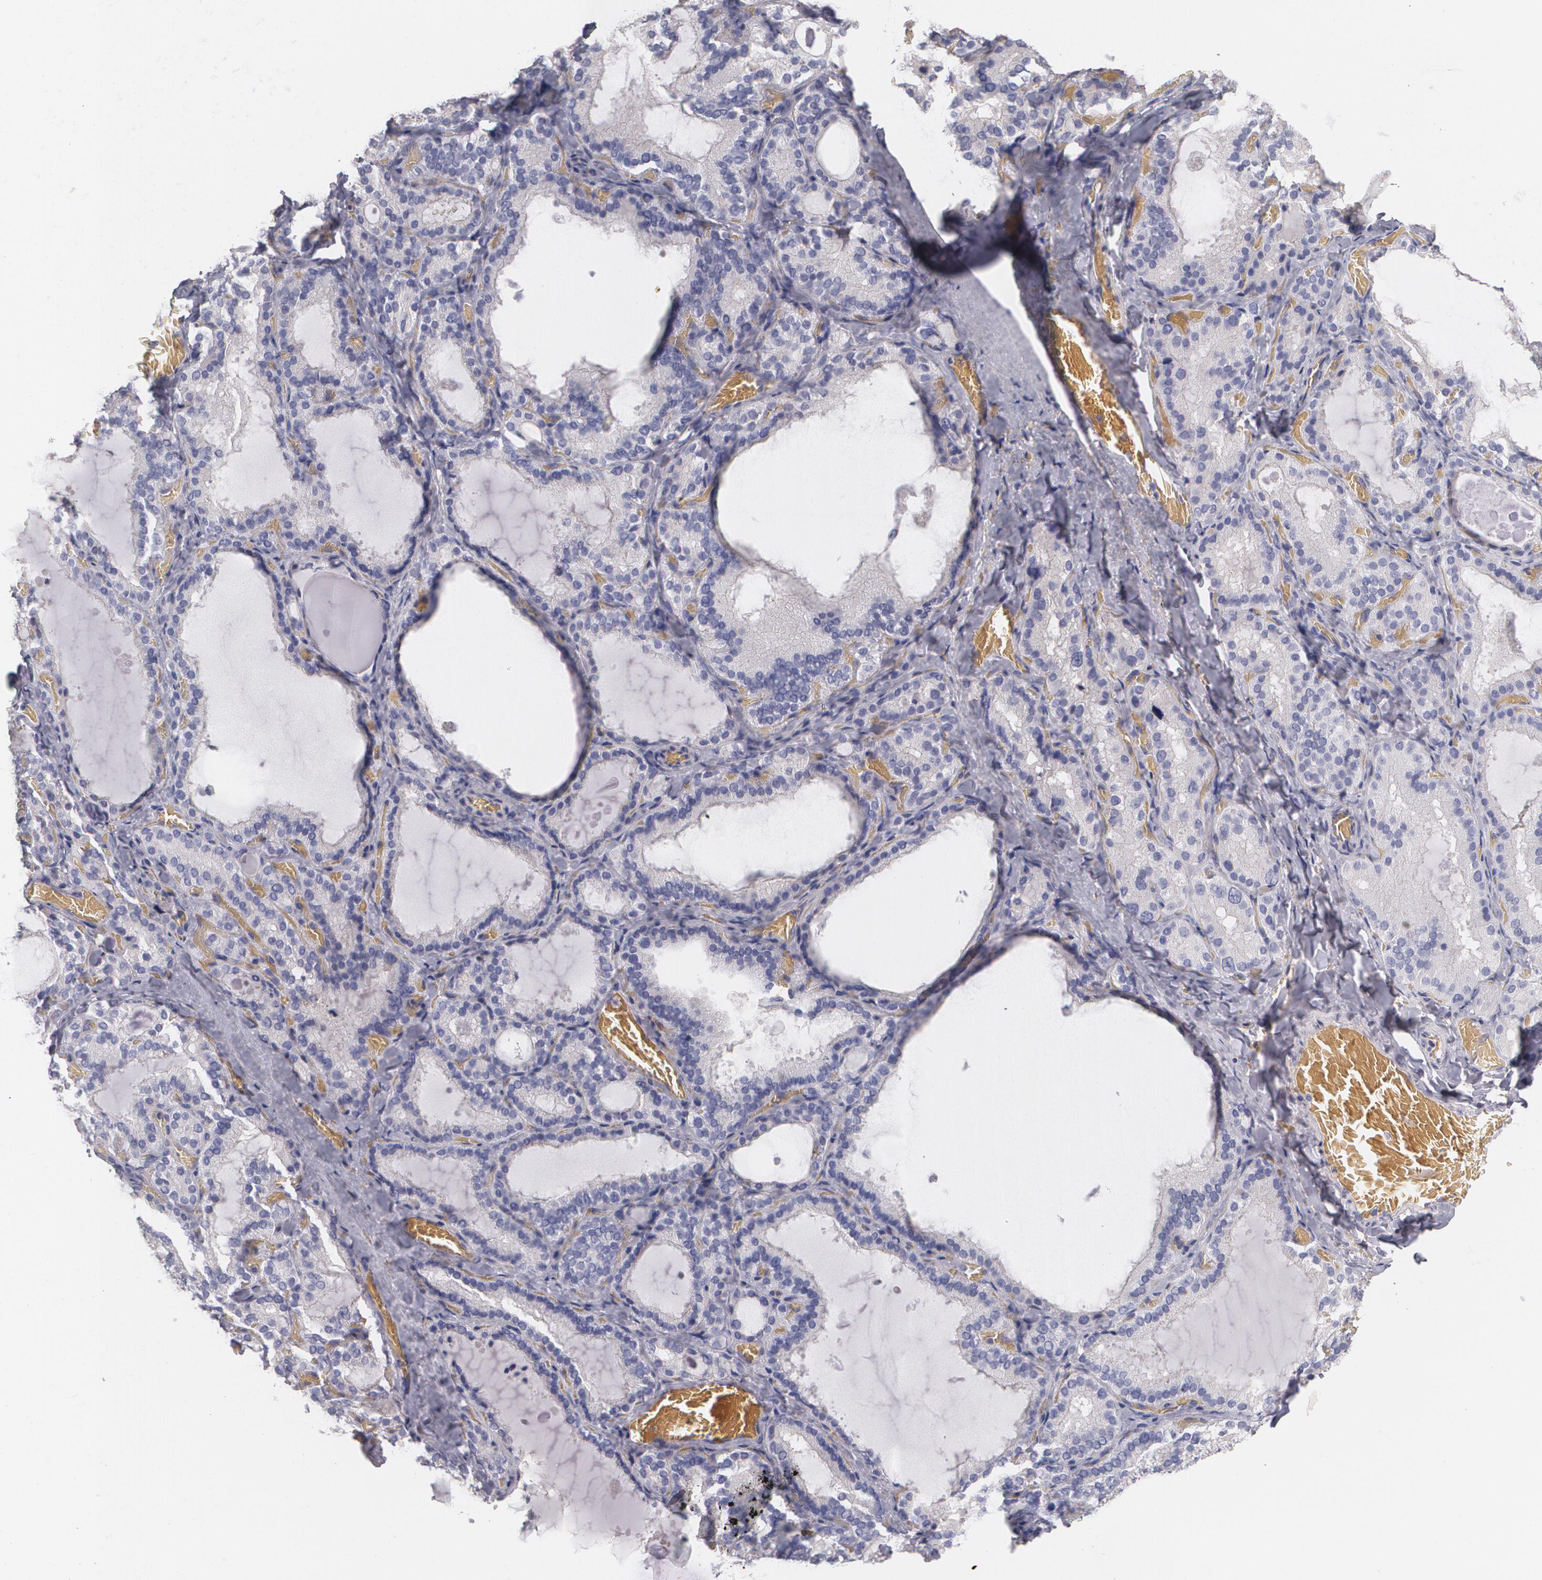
{"staining": {"intensity": "negative", "quantity": "none", "location": "none"}, "tissue": "thyroid gland", "cell_type": "Glandular cells", "image_type": "normal", "snomed": [{"axis": "morphology", "description": "Normal tissue, NOS"}, {"axis": "topography", "description": "Thyroid gland"}], "caption": "This is an immunohistochemistry photomicrograph of normal thyroid gland. There is no expression in glandular cells.", "gene": "FBLN1", "patient": {"sex": "female", "age": 33}}